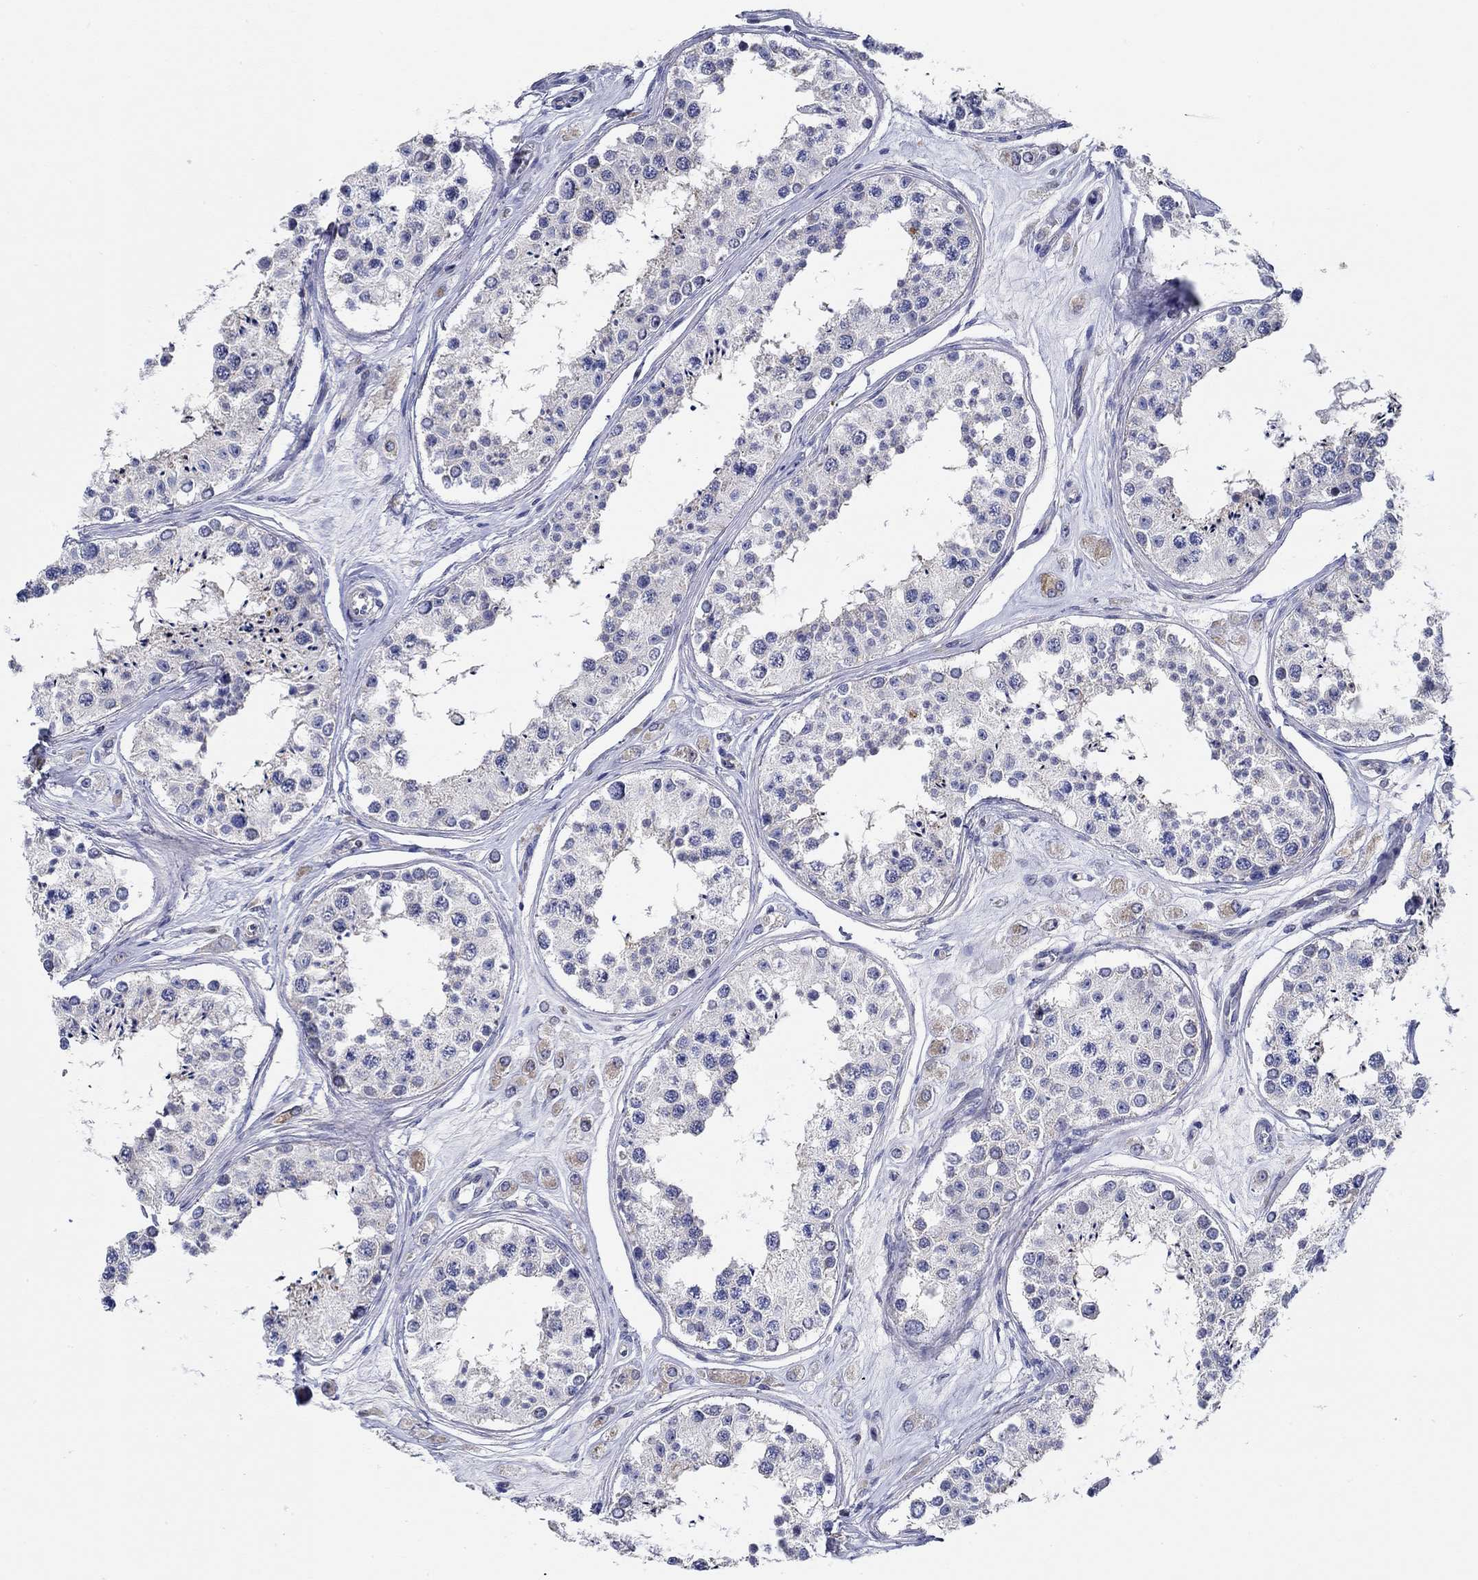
{"staining": {"intensity": "weak", "quantity": "<25%", "location": "cytoplasmic/membranous"}, "tissue": "testis", "cell_type": "Cells in seminiferous ducts", "image_type": "normal", "snomed": [{"axis": "morphology", "description": "Normal tissue, NOS"}, {"axis": "topography", "description": "Testis"}], "caption": "There is no significant staining in cells in seminiferous ducts of testis. Nuclei are stained in blue.", "gene": "CFAP61", "patient": {"sex": "male", "age": 25}}